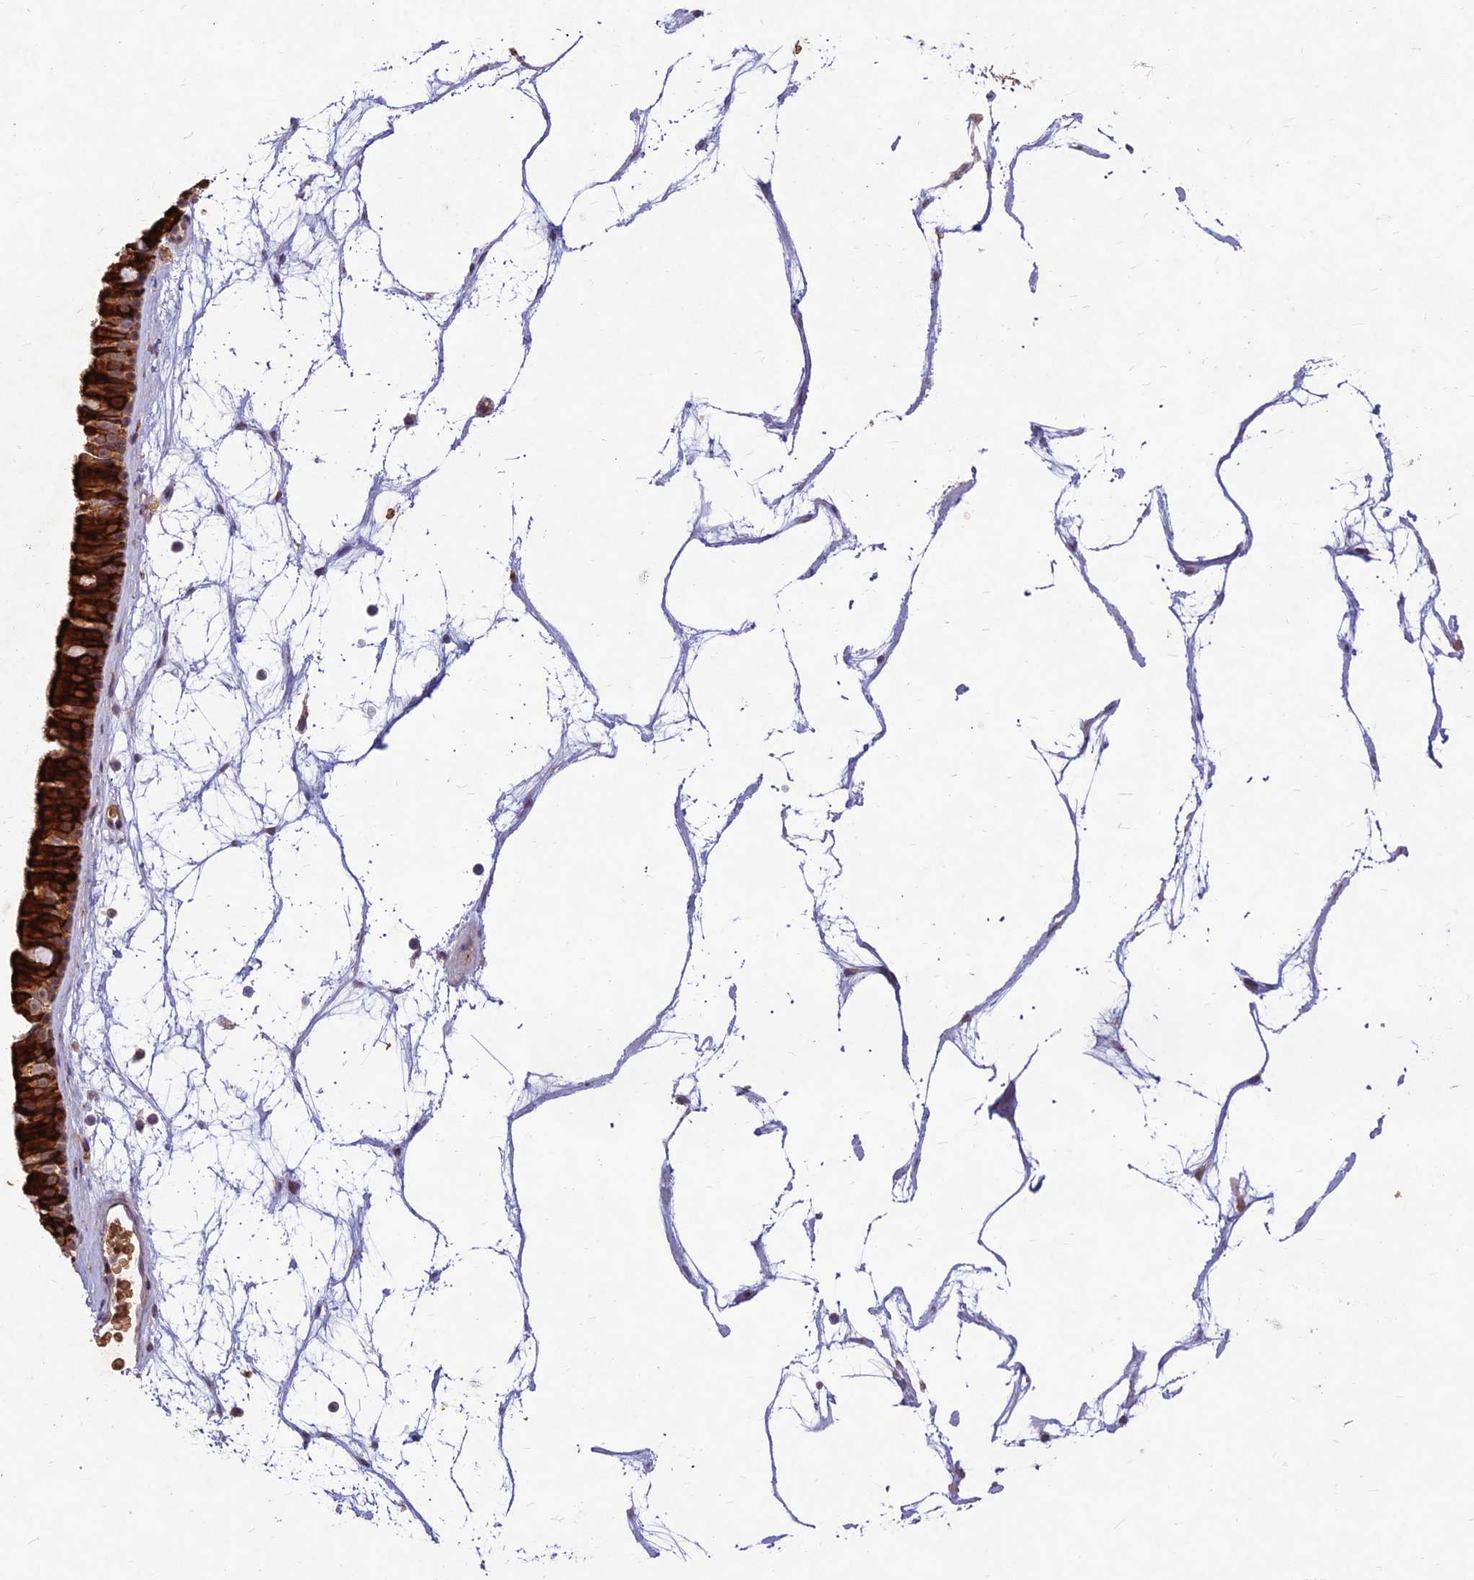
{"staining": {"intensity": "strong", "quantity": ">75%", "location": "cytoplasmic/membranous"}, "tissue": "nasopharynx", "cell_type": "Respiratory epithelial cells", "image_type": "normal", "snomed": [{"axis": "morphology", "description": "Normal tissue, NOS"}, {"axis": "topography", "description": "Nasopharynx"}], "caption": "Nasopharynx stained with DAB (3,3'-diaminobenzidine) IHC reveals high levels of strong cytoplasmic/membranous positivity in approximately >75% of respiratory epithelial cells.", "gene": "PPP1R11", "patient": {"sex": "male", "age": 64}}